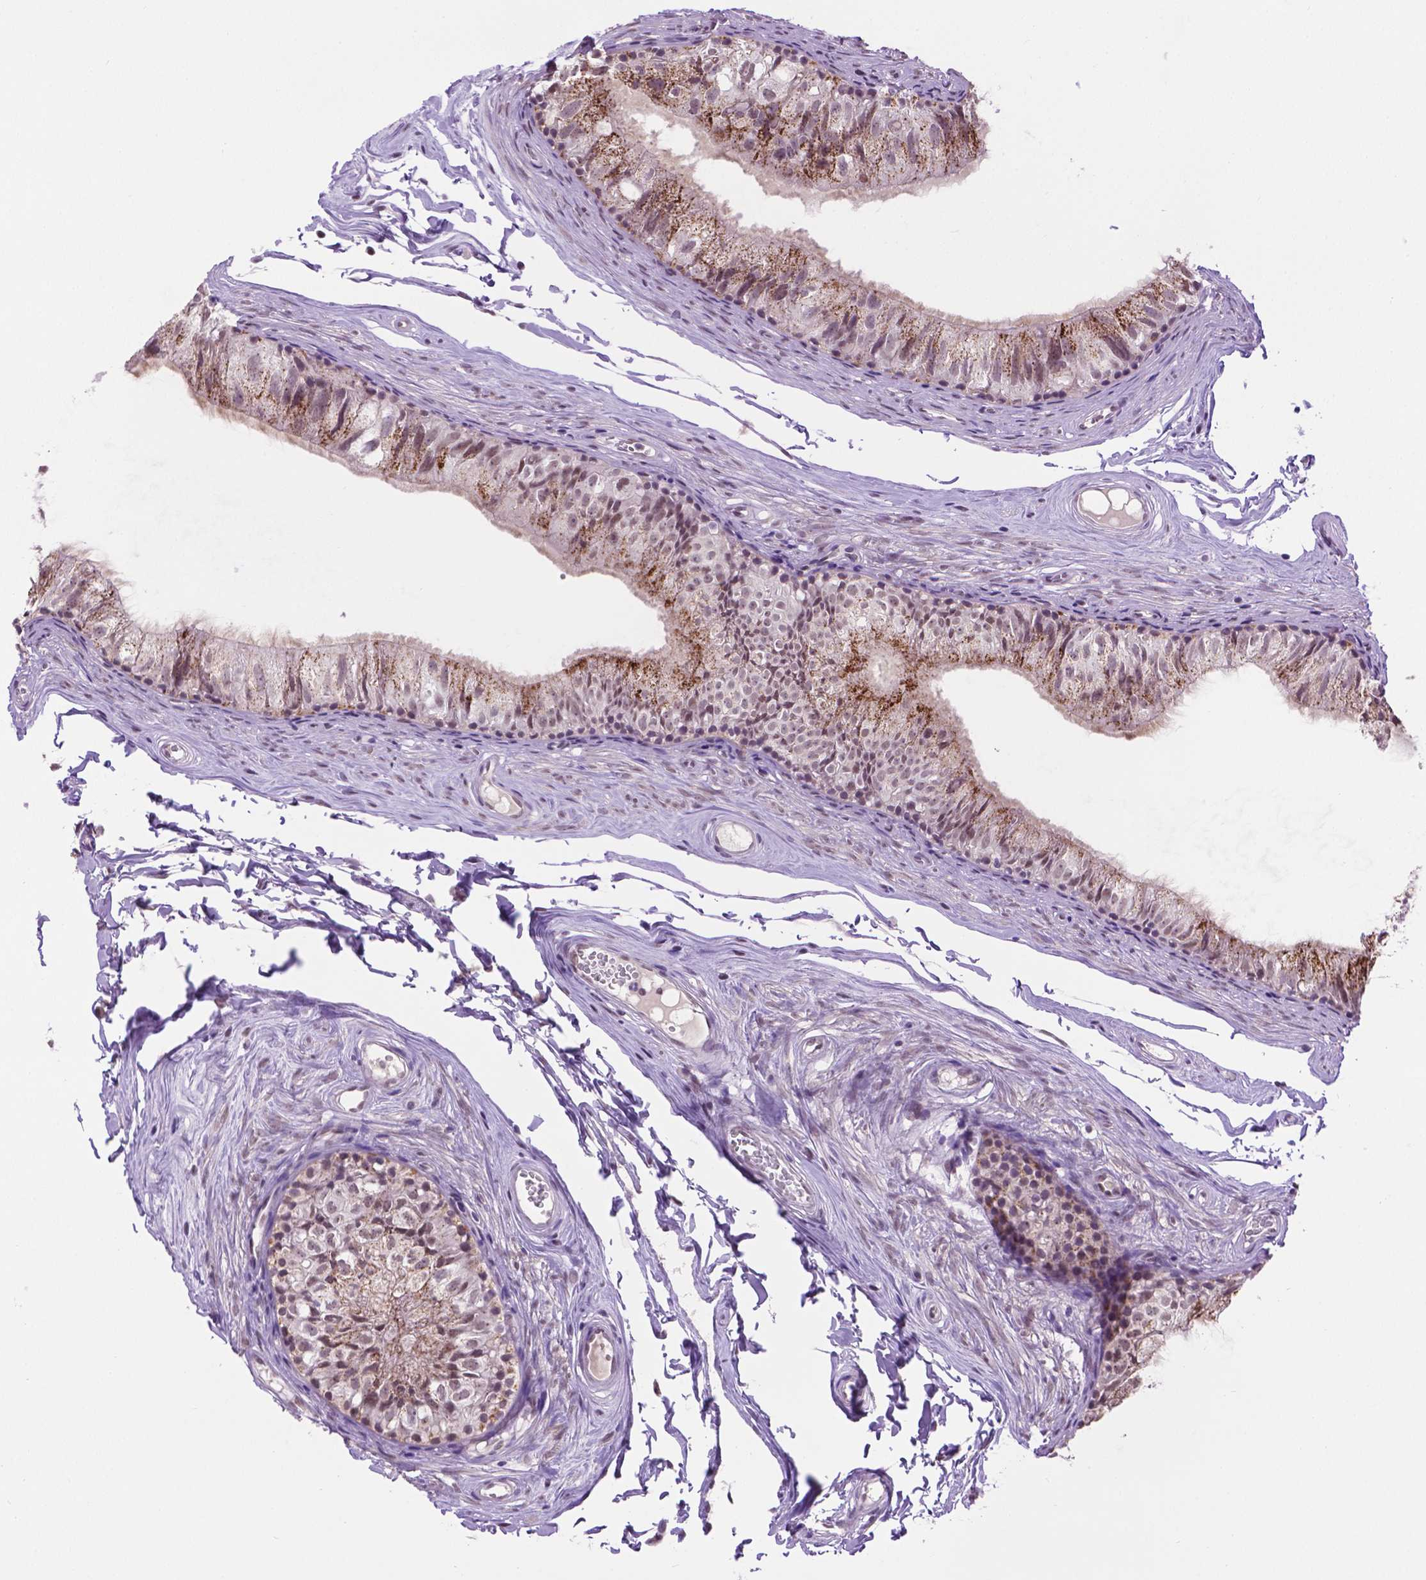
{"staining": {"intensity": "weak", "quantity": "<25%", "location": "cytoplasmic/membranous,nuclear"}, "tissue": "epididymis", "cell_type": "Glandular cells", "image_type": "normal", "snomed": [{"axis": "morphology", "description": "Normal tissue, NOS"}, {"axis": "topography", "description": "Epididymis"}], "caption": "A photomicrograph of epididymis stained for a protein exhibits no brown staining in glandular cells. The staining was performed using DAB to visualize the protein expression in brown, while the nuclei were stained in blue with hematoxylin (Magnification: 20x).", "gene": "ABI2", "patient": {"sex": "male", "age": 45}}